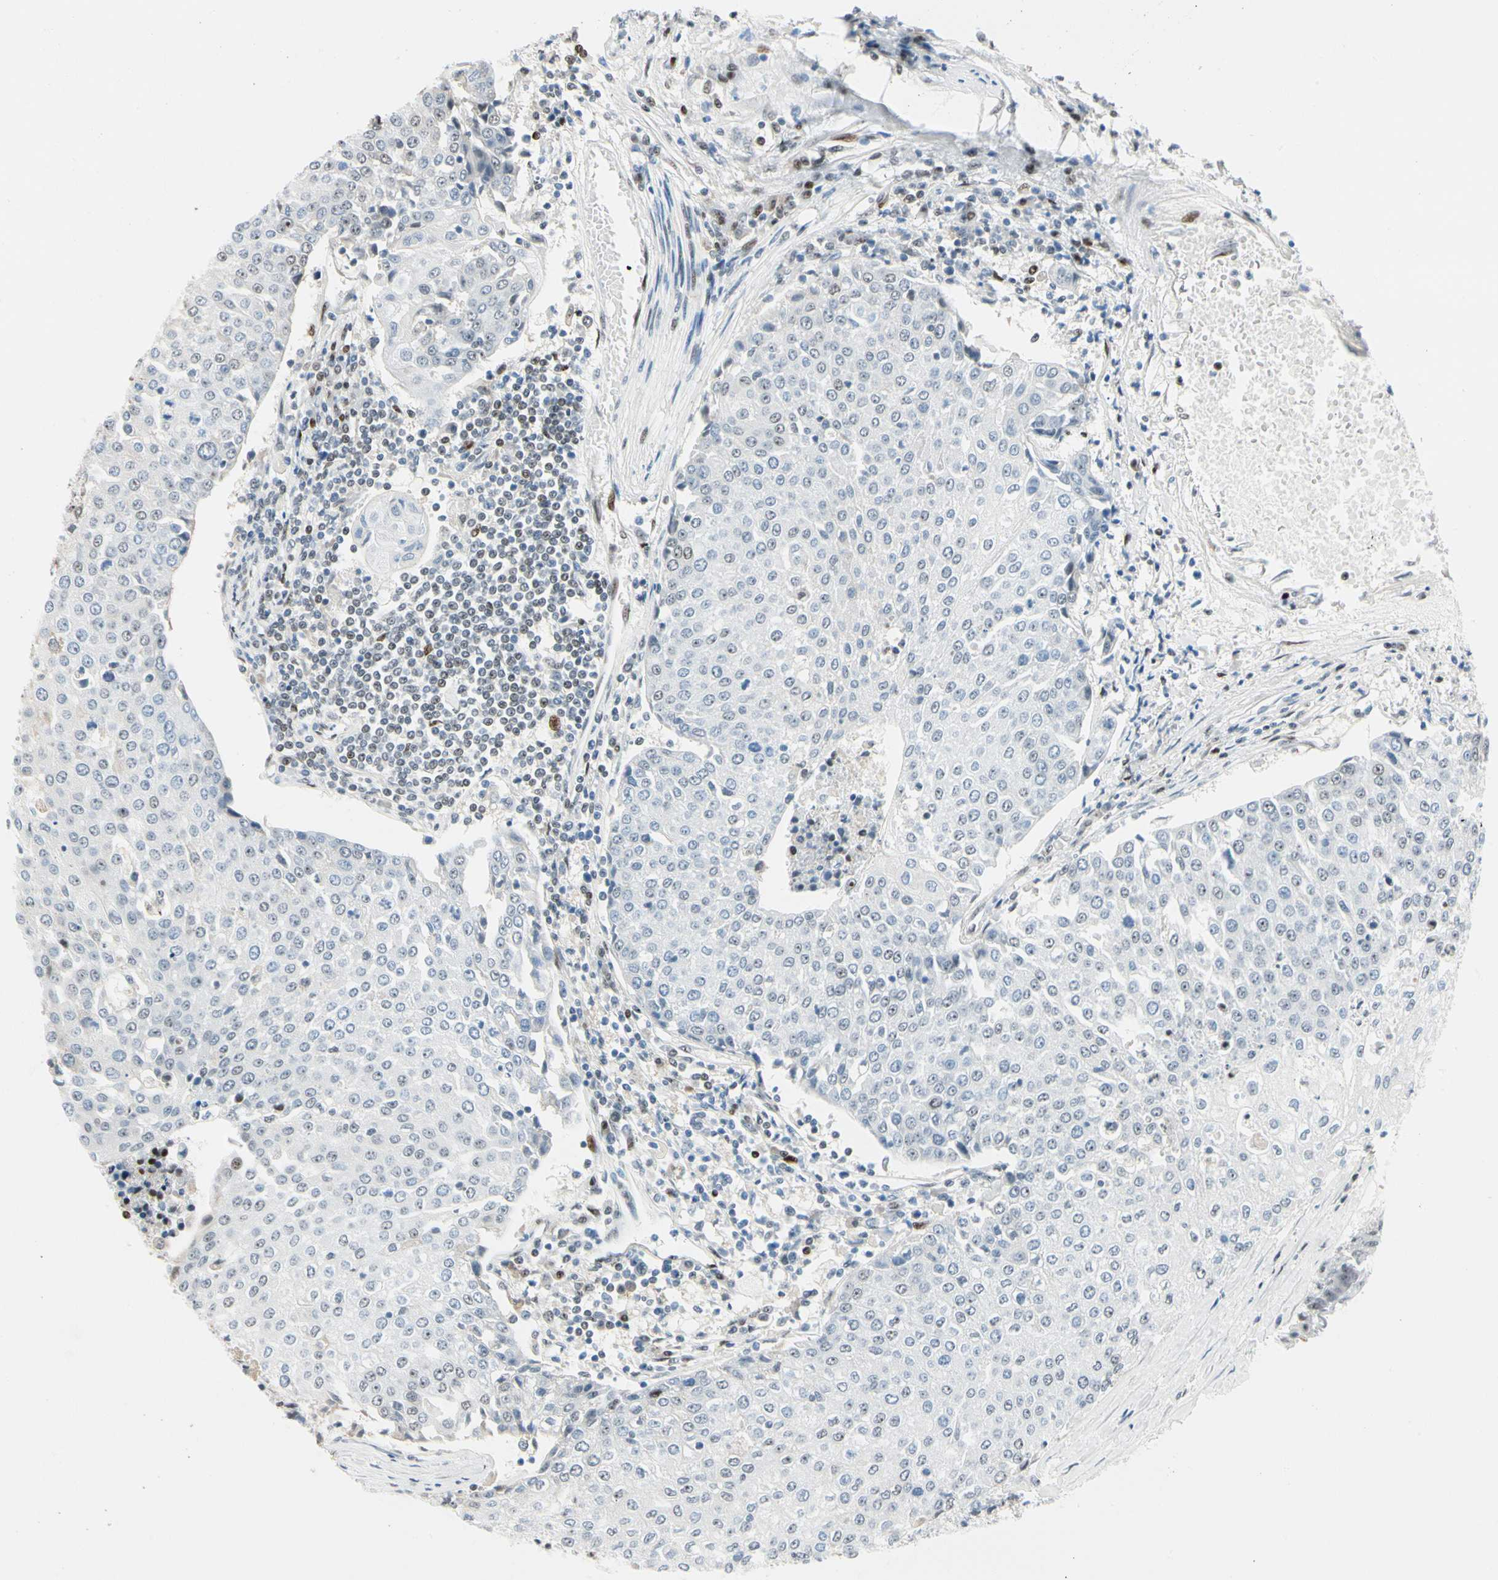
{"staining": {"intensity": "negative", "quantity": "none", "location": "none"}, "tissue": "urothelial cancer", "cell_type": "Tumor cells", "image_type": "cancer", "snomed": [{"axis": "morphology", "description": "Urothelial carcinoma, High grade"}, {"axis": "topography", "description": "Urinary bladder"}], "caption": "Tumor cells are negative for protein expression in human urothelial cancer.", "gene": "FOXO3", "patient": {"sex": "female", "age": 85}}